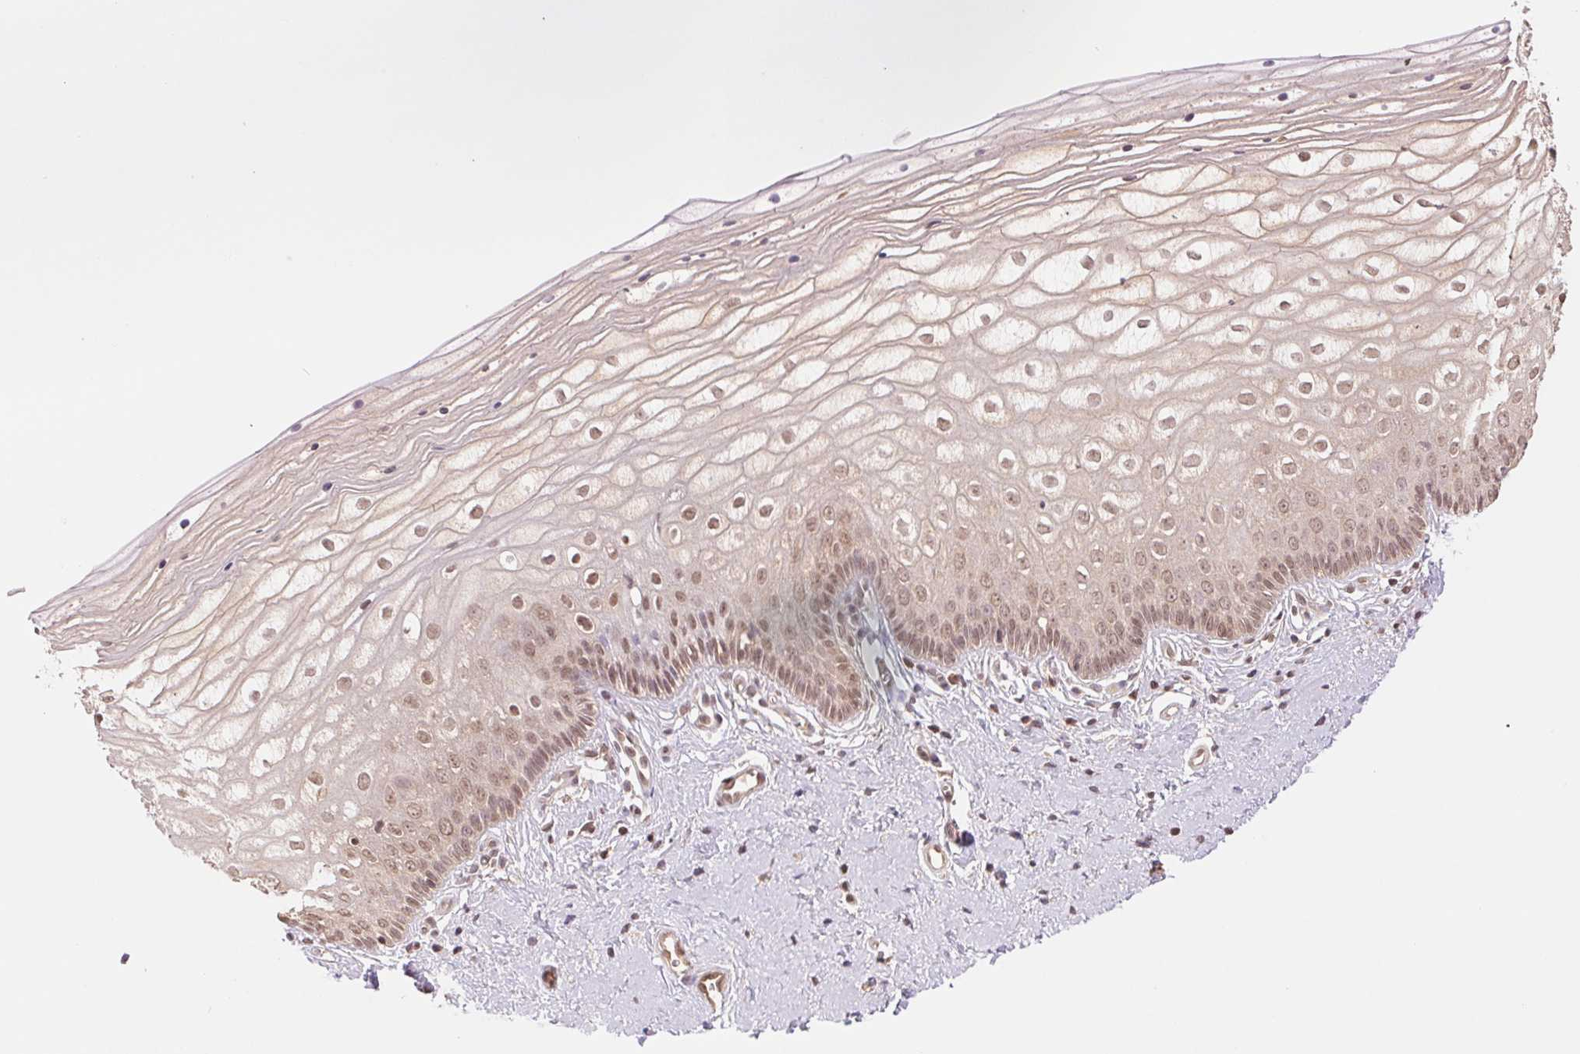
{"staining": {"intensity": "weak", "quantity": ">75%", "location": "nuclear"}, "tissue": "vagina", "cell_type": "Squamous epithelial cells", "image_type": "normal", "snomed": [{"axis": "morphology", "description": "Normal tissue, NOS"}, {"axis": "topography", "description": "Vagina"}], "caption": "IHC micrograph of unremarkable vagina: human vagina stained using immunohistochemistry displays low levels of weak protein expression localized specifically in the nuclear of squamous epithelial cells, appearing as a nuclear brown color.", "gene": "CDC123", "patient": {"sex": "female", "age": 39}}